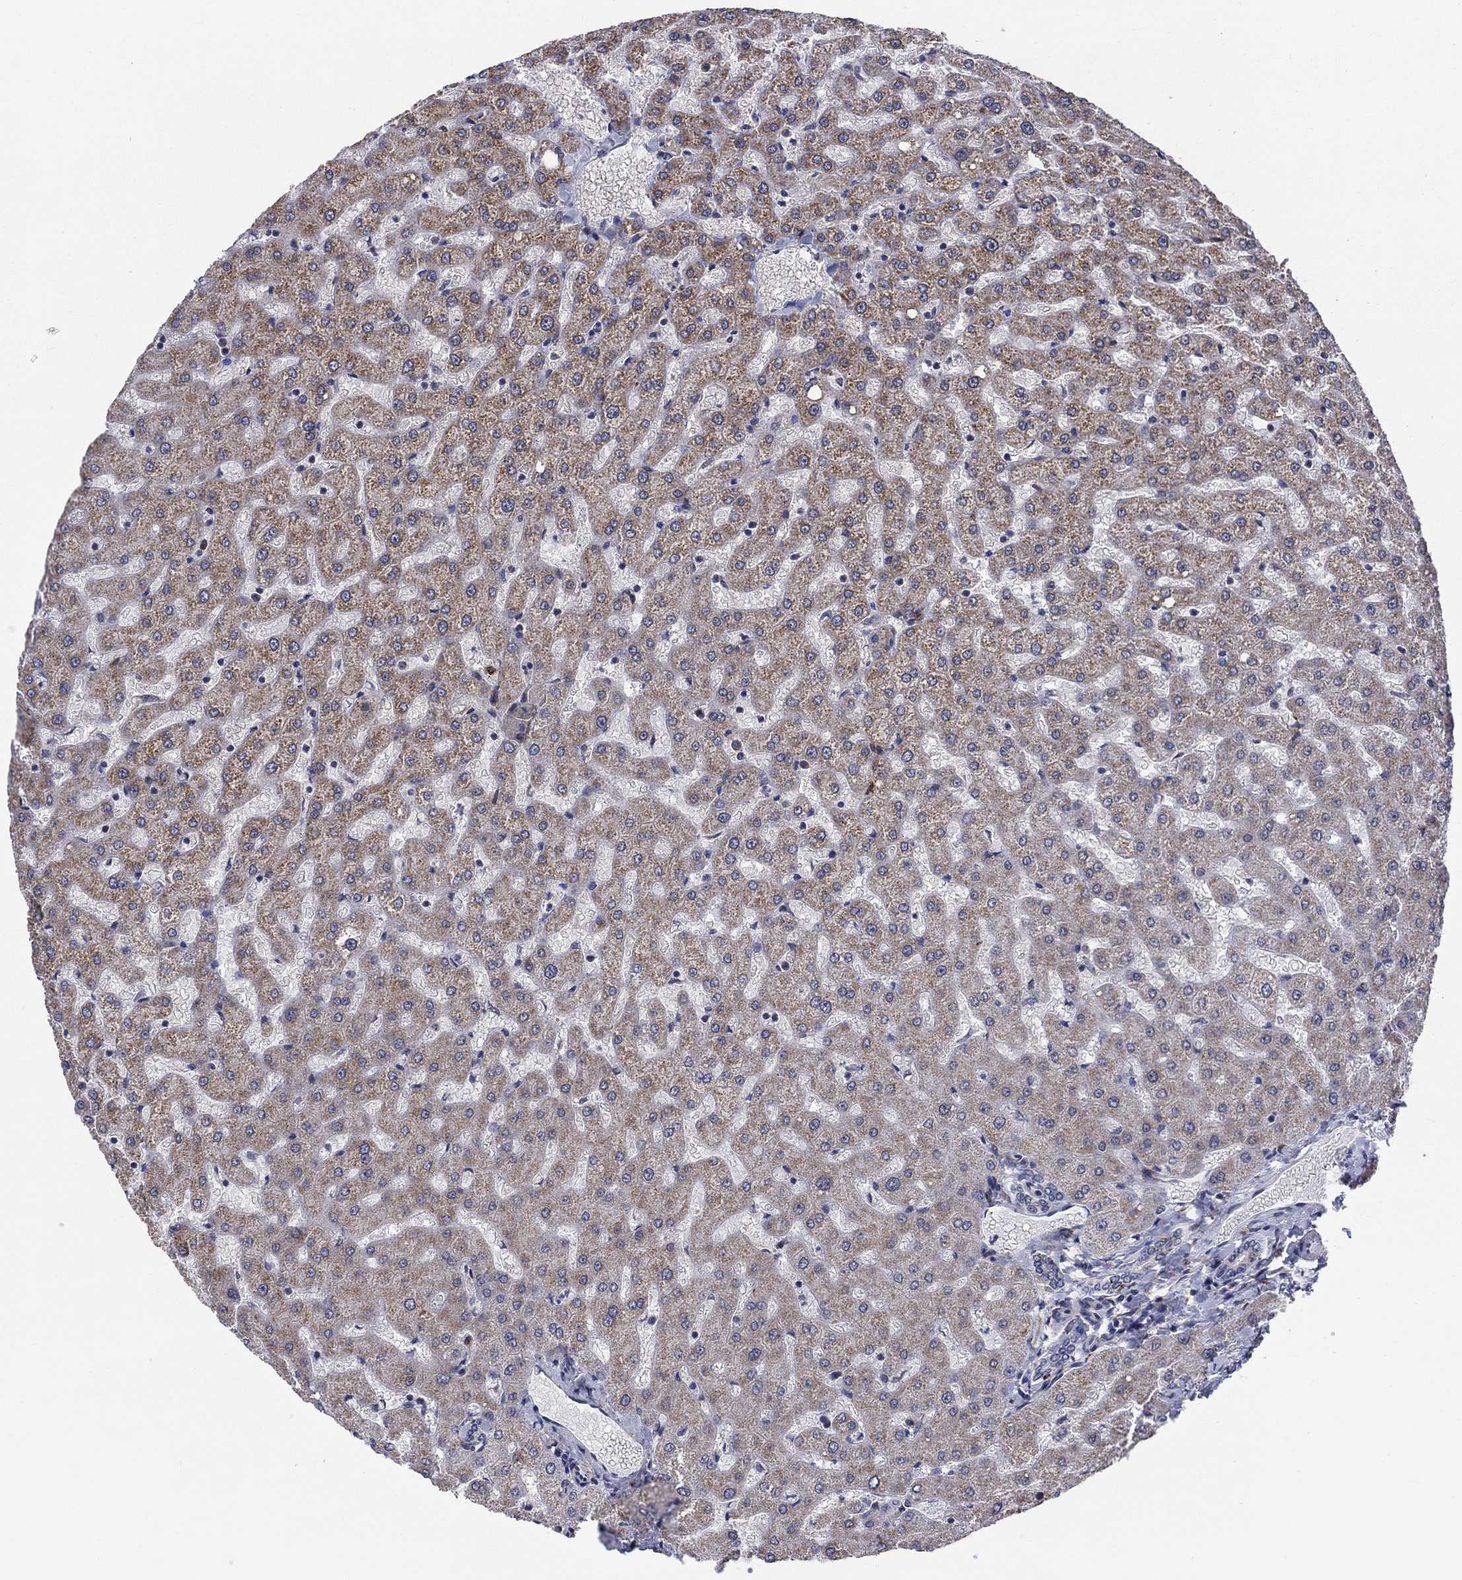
{"staining": {"intensity": "negative", "quantity": "none", "location": "none"}, "tissue": "liver", "cell_type": "Cholangiocytes", "image_type": "normal", "snomed": [{"axis": "morphology", "description": "Normal tissue, NOS"}, {"axis": "topography", "description": "Liver"}], "caption": "A micrograph of liver stained for a protein reveals no brown staining in cholangiocytes. (Brightfield microscopy of DAB immunohistochemistry at high magnification).", "gene": "SLC35F2", "patient": {"sex": "female", "age": 50}}